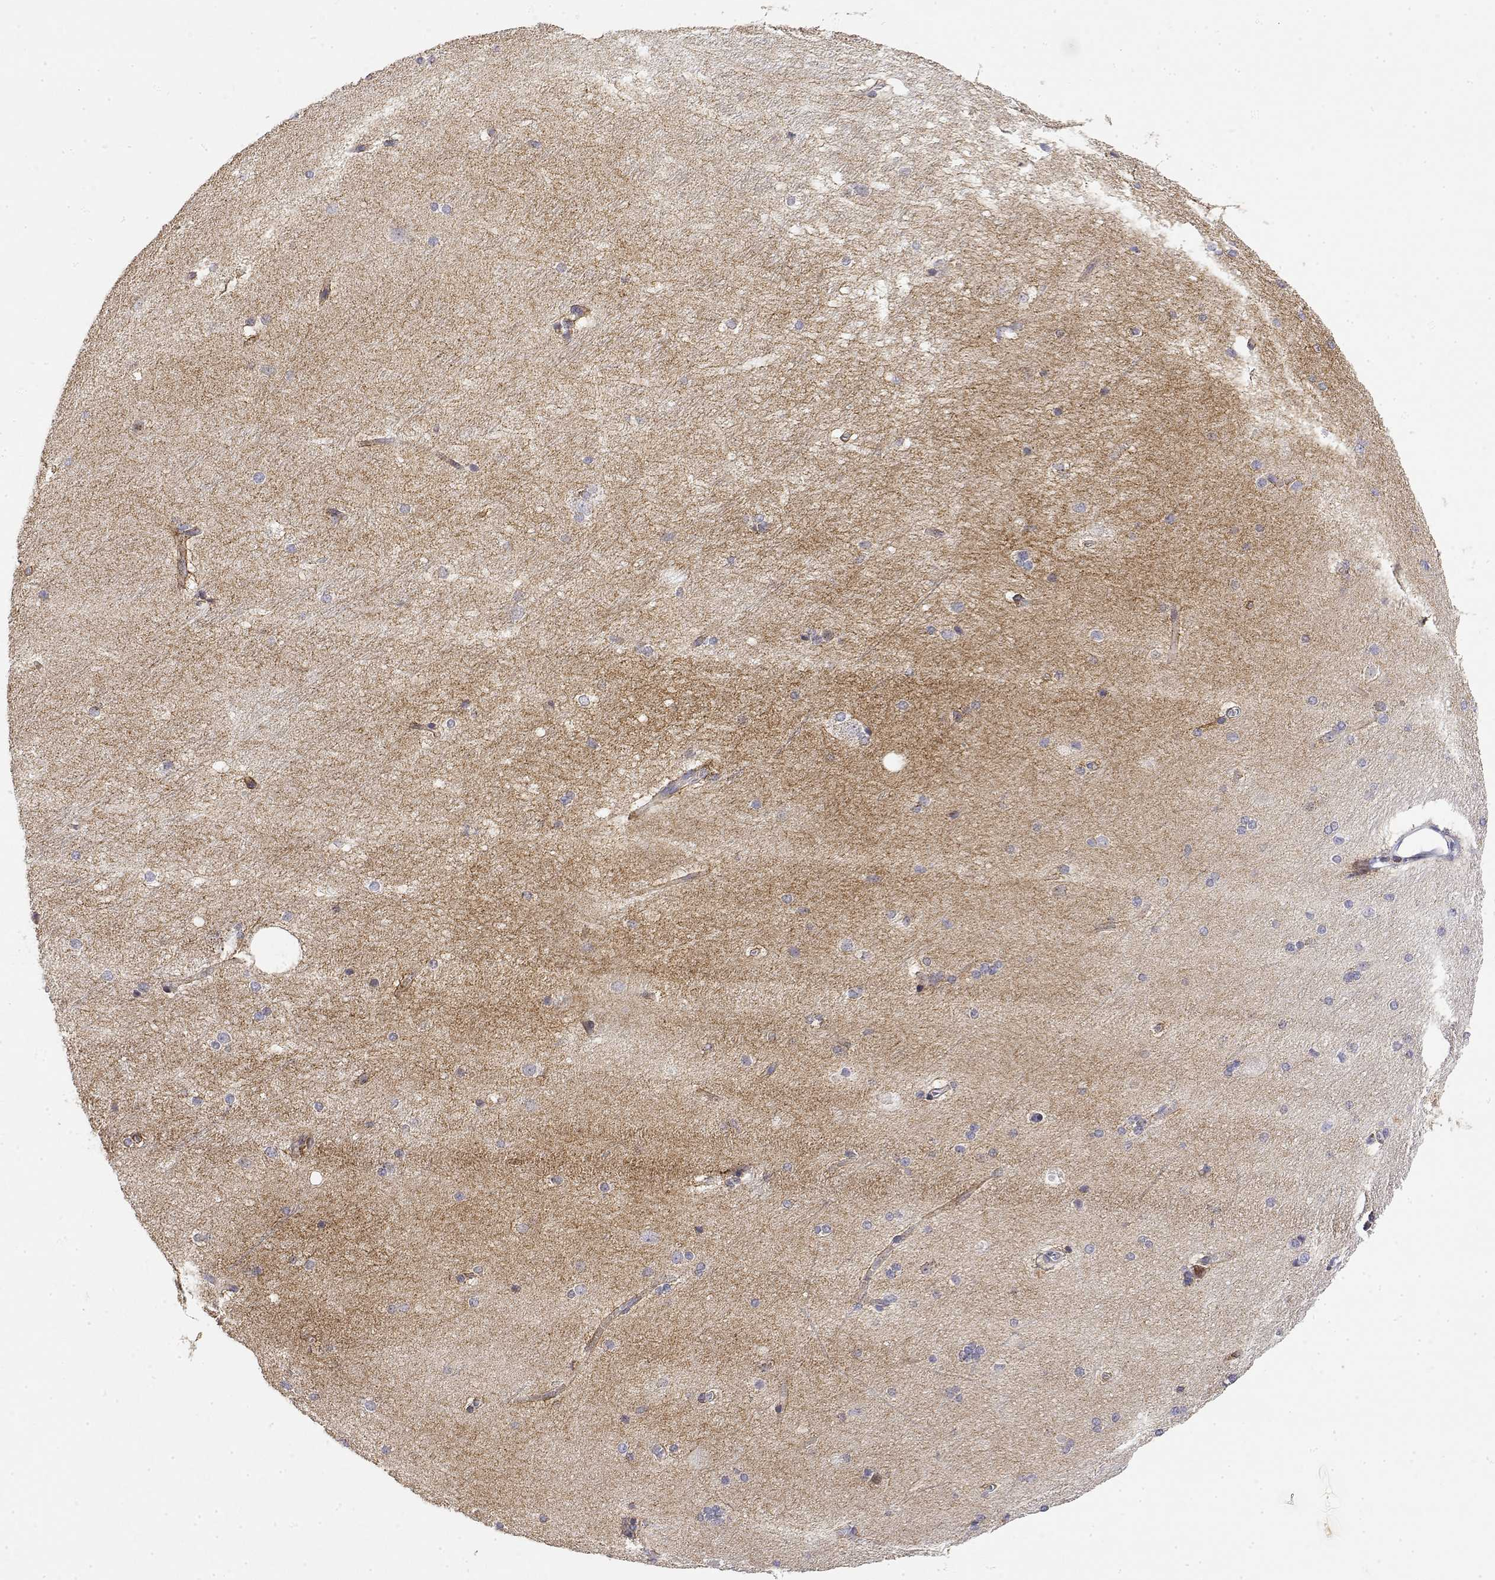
{"staining": {"intensity": "negative", "quantity": "none", "location": "none"}, "tissue": "hippocampus", "cell_type": "Glial cells", "image_type": "normal", "snomed": [{"axis": "morphology", "description": "Normal tissue, NOS"}, {"axis": "topography", "description": "Cerebral cortex"}, {"axis": "topography", "description": "Hippocampus"}], "caption": "The micrograph displays no significant staining in glial cells of hippocampus. (DAB immunohistochemistry (IHC) with hematoxylin counter stain).", "gene": "GADD45GIP1", "patient": {"sex": "female", "age": 19}}